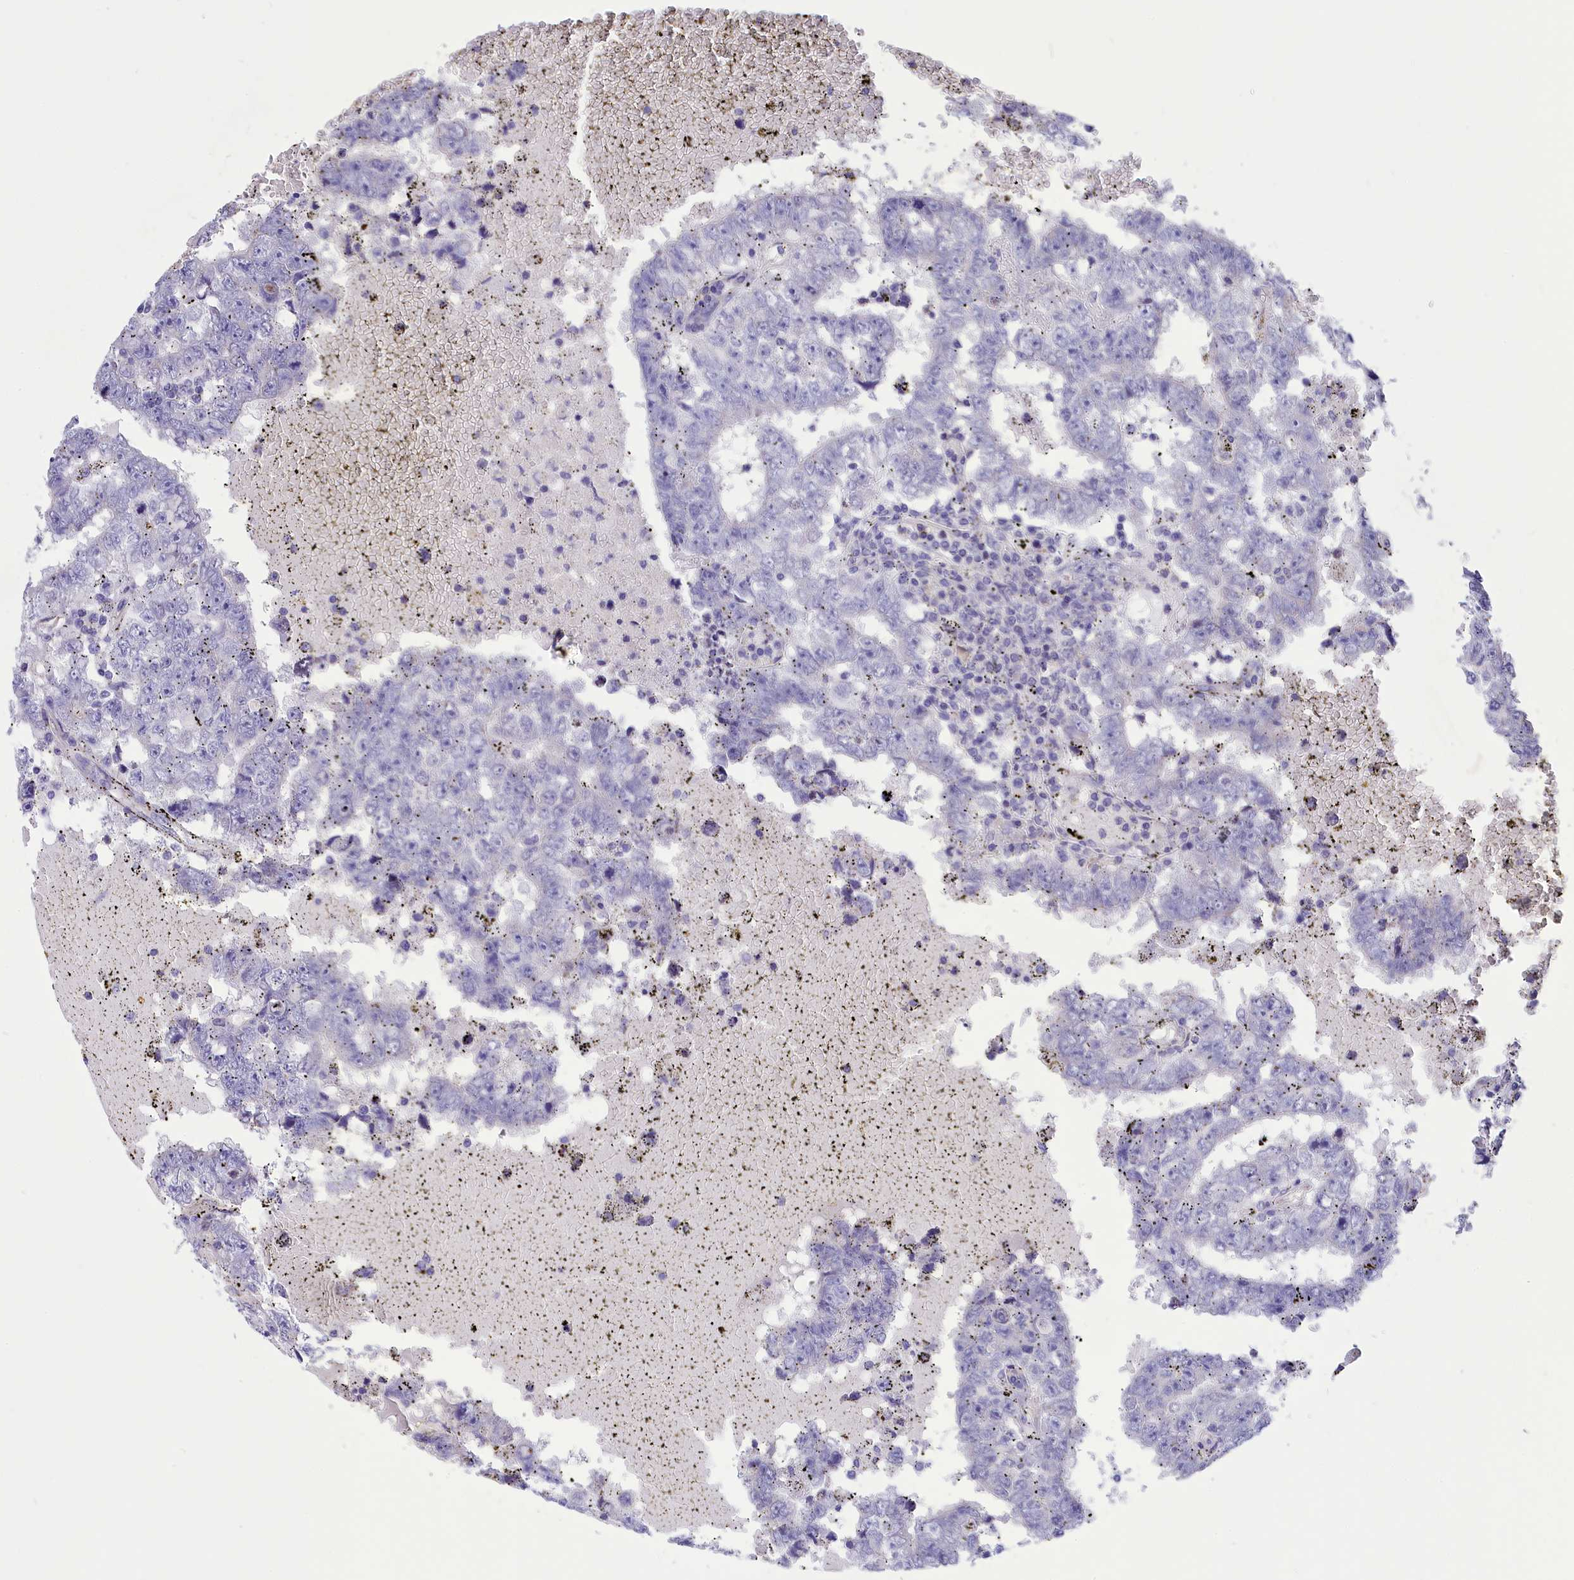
{"staining": {"intensity": "negative", "quantity": "none", "location": "none"}, "tissue": "testis cancer", "cell_type": "Tumor cells", "image_type": "cancer", "snomed": [{"axis": "morphology", "description": "Carcinoma, Embryonal, NOS"}, {"axis": "topography", "description": "Testis"}], "caption": "Immunohistochemical staining of human testis cancer exhibits no significant staining in tumor cells.", "gene": "CYP2U1", "patient": {"sex": "male", "age": 25}}